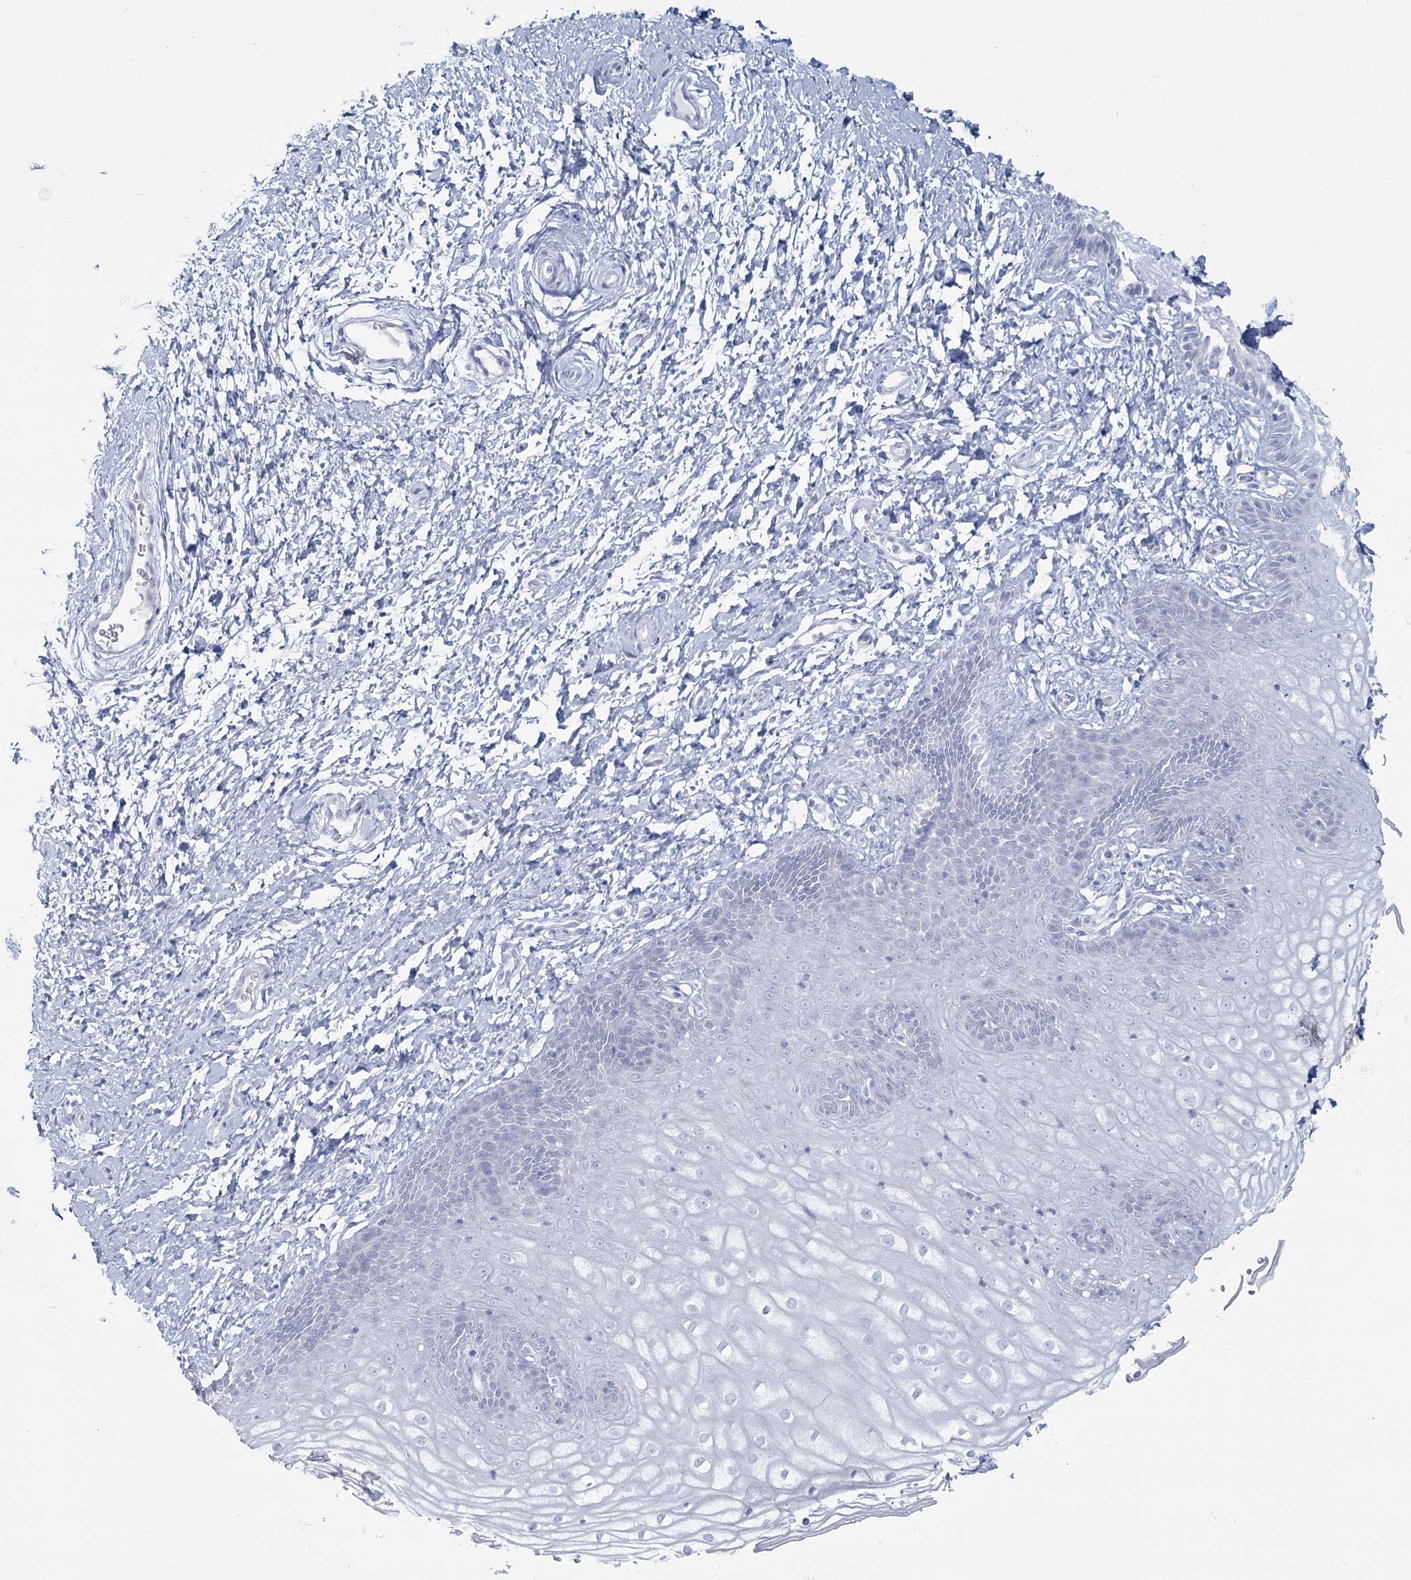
{"staining": {"intensity": "negative", "quantity": "none", "location": "none"}, "tissue": "vagina", "cell_type": "Squamous epithelial cells", "image_type": "normal", "snomed": [{"axis": "morphology", "description": "Normal tissue, NOS"}, {"axis": "topography", "description": "Vagina"}, {"axis": "topography", "description": "Cervix"}], "caption": "Human vagina stained for a protein using IHC exhibits no positivity in squamous epithelial cells.", "gene": "SLC6A19", "patient": {"sex": "female", "age": 40}}